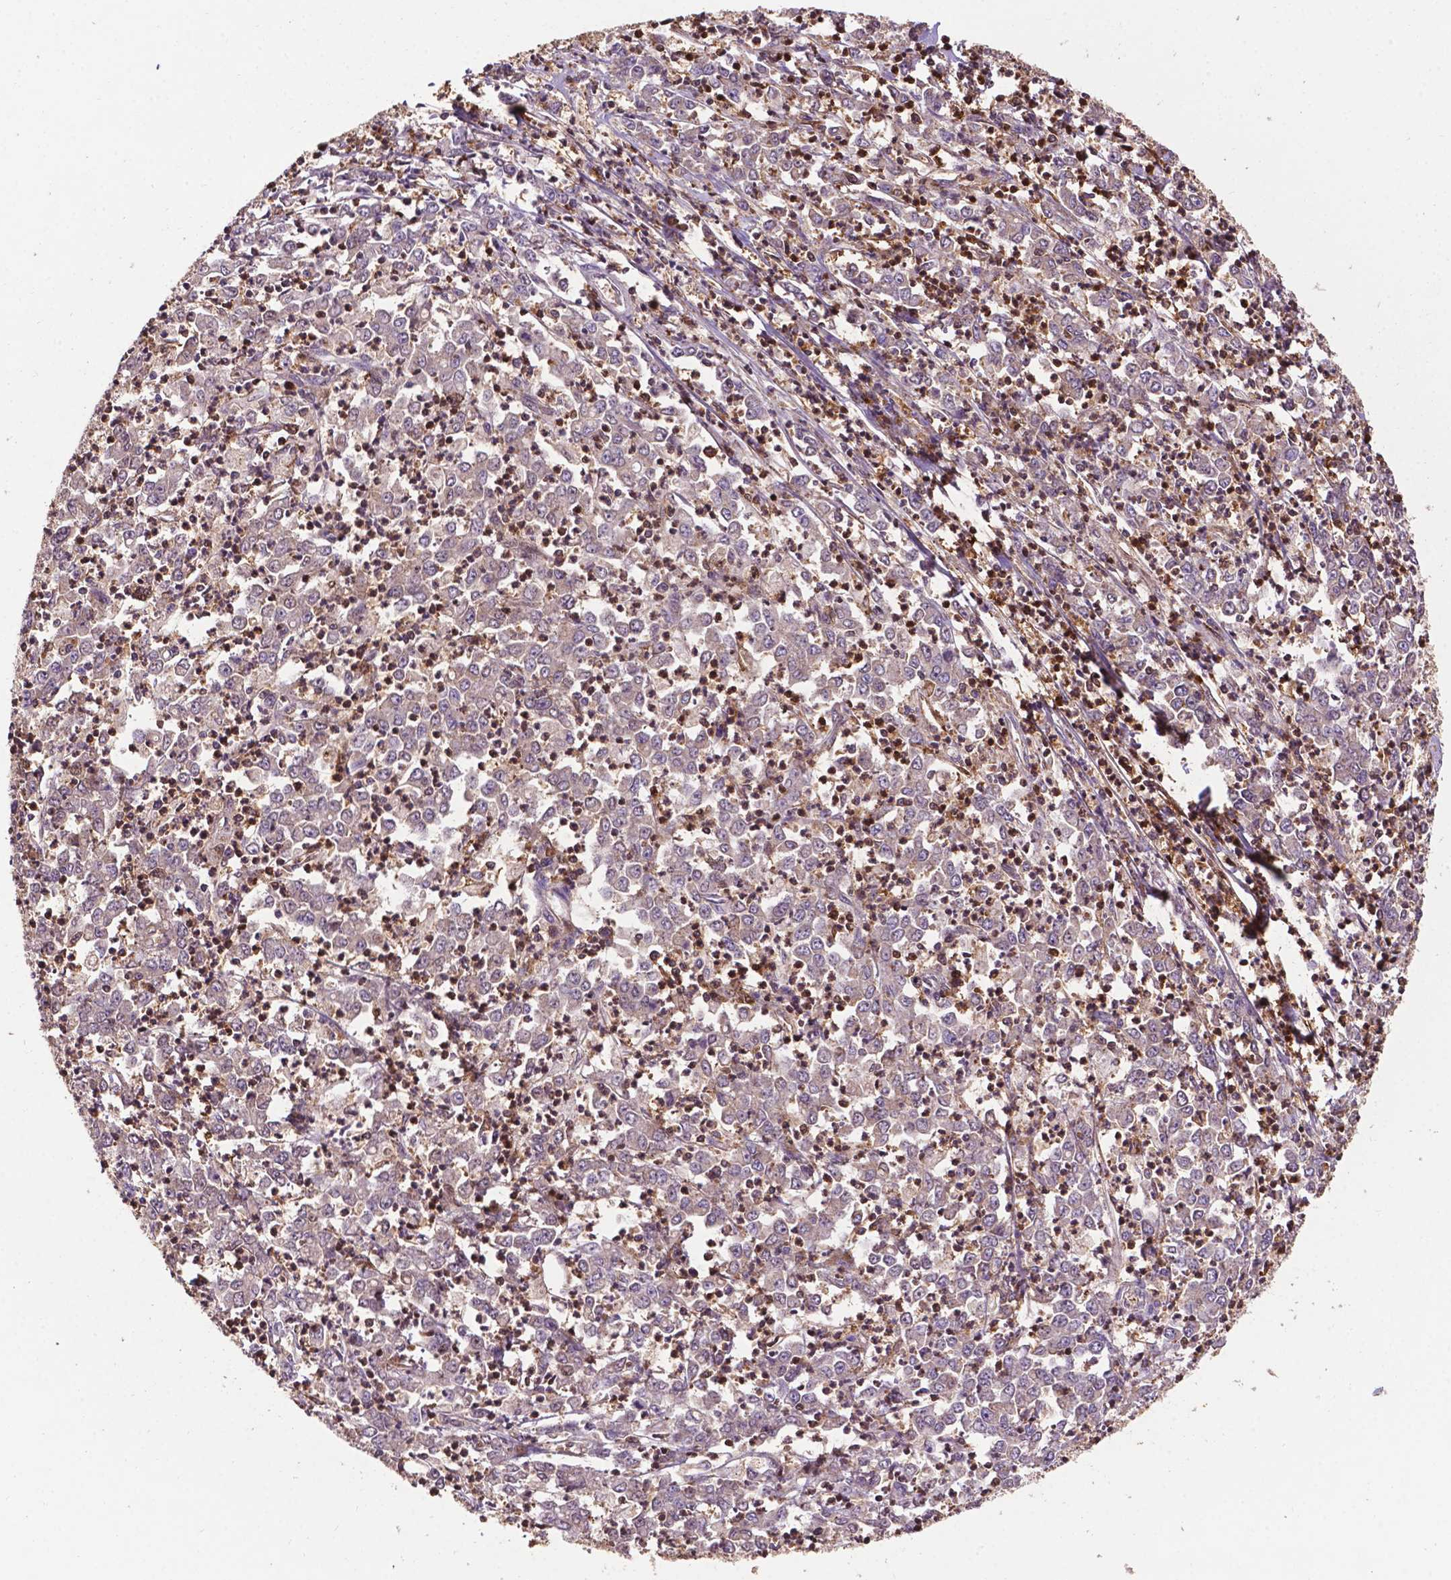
{"staining": {"intensity": "moderate", "quantity": "25%-75%", "location": "cytoplasmic/membranous"}, "tissue": "stomach cancer", "cell_type": "Tumor cells", "image_type": "cancer", "snomed": [{"axis": "morphology", "description": "Adenocarcinoma, NOS"}, {"axis": "topography", "description": "Stomach, lower"}], "caption": "There is medium levels of moderate cytoplasmic/membranous positivity in tumor cells of stomach cancer (adenocarcinoma), as demonstrated by immunohistochemical staining (brown color).", "gene": "SMAD3", "patient": {"sex": "female", "age": 71}}